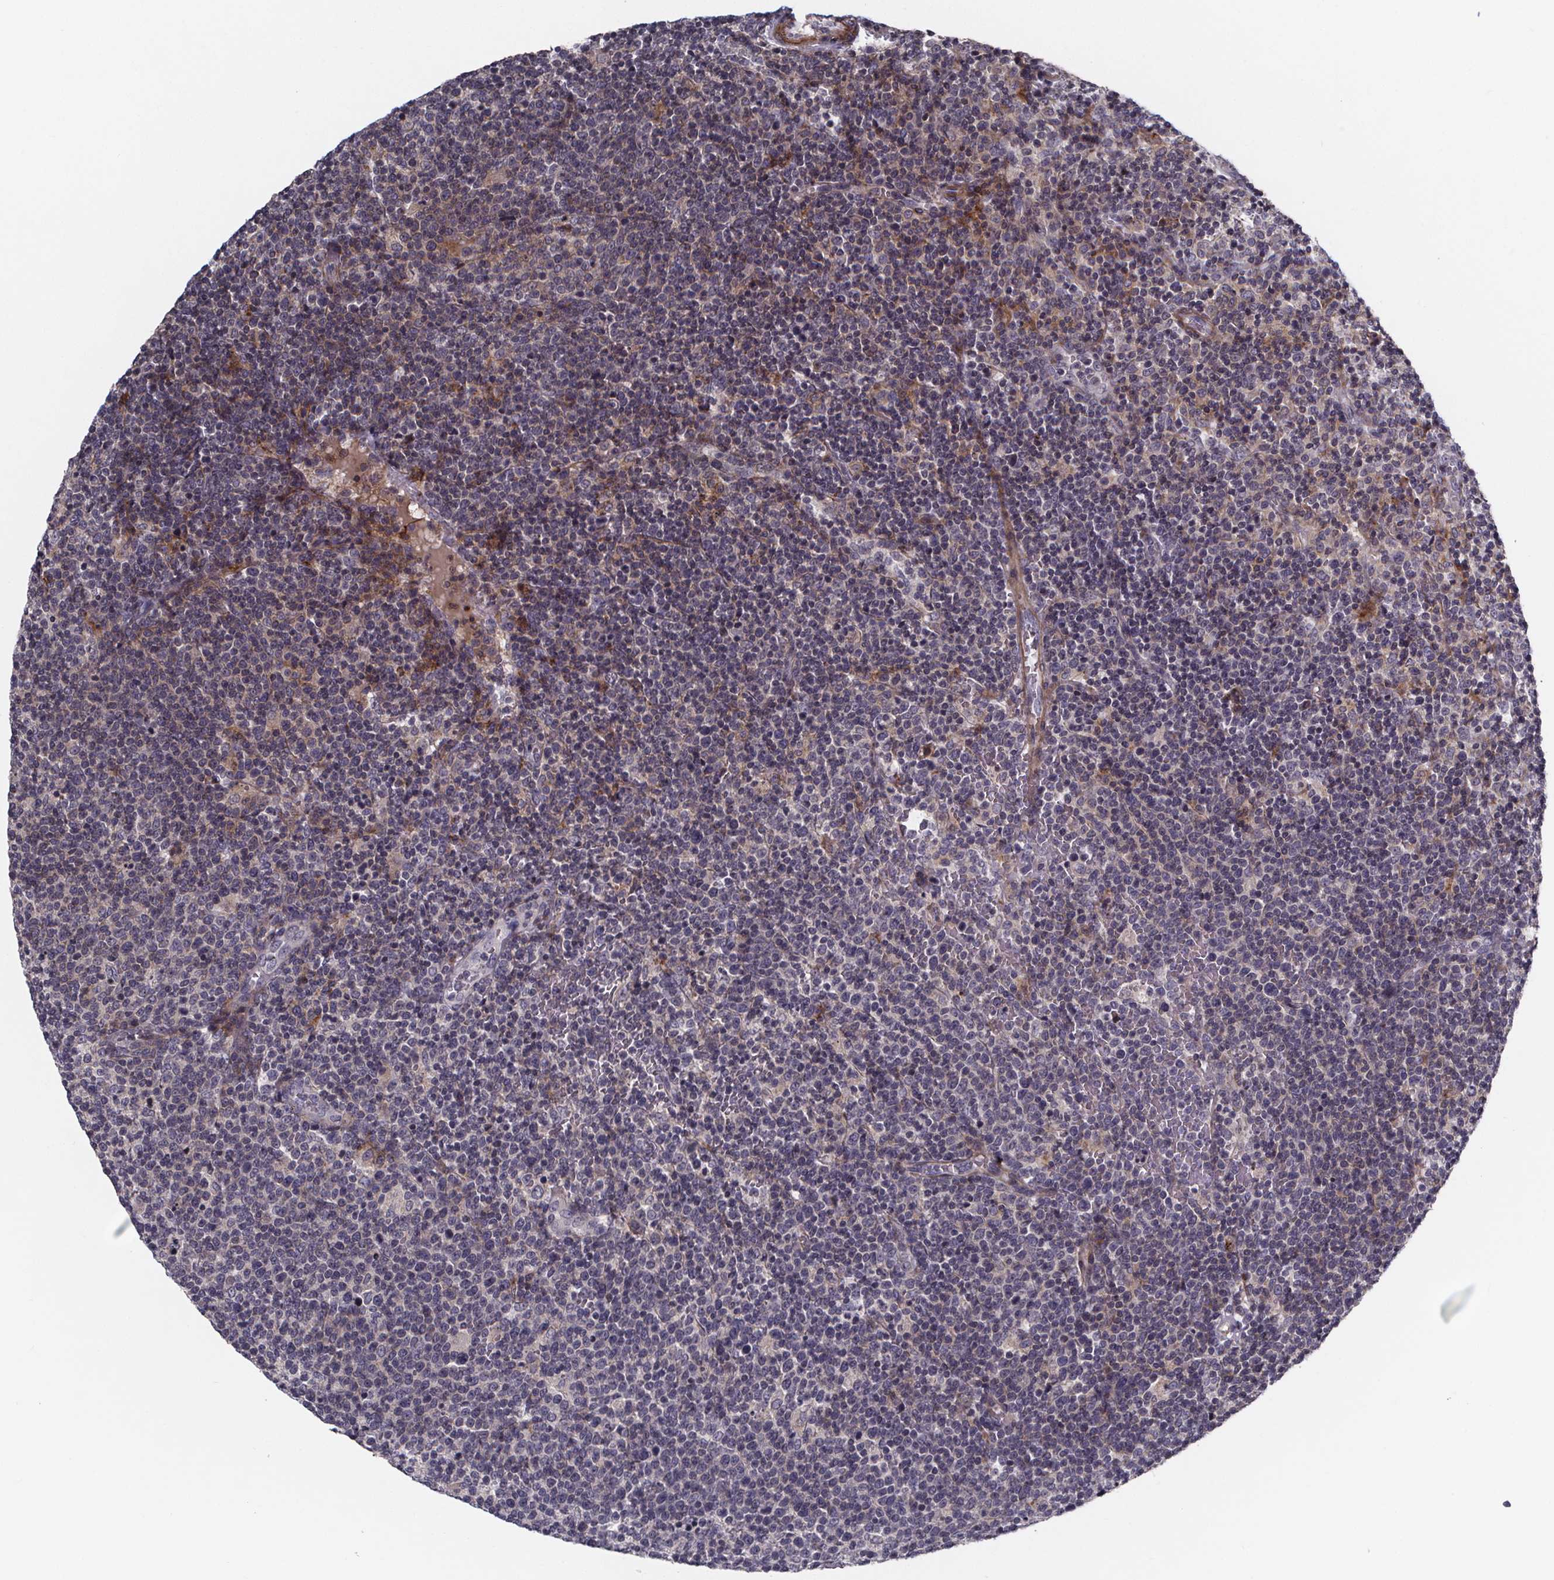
{"staining": {"intensity": "negative", "quantity": "none", "location": "none"}, "tissue": "lymphoma", "cell_type": "Tumor cells", "image_type": "cancer", "snomed": [{"axis": "morphology", "description": "Malignant lymphoma, non-Hodgkin's type, High grade"}, {"axis": "topography", "description": "Lymph node"}], "caption": "A micrograph of malignant lymphoma, non-Hodgkin's type (high-grade) stained for a protein exhibits no brown staining in tumor cells.", "gene": "FBXW2", "patient": {"sex": "male", "age": 61}}